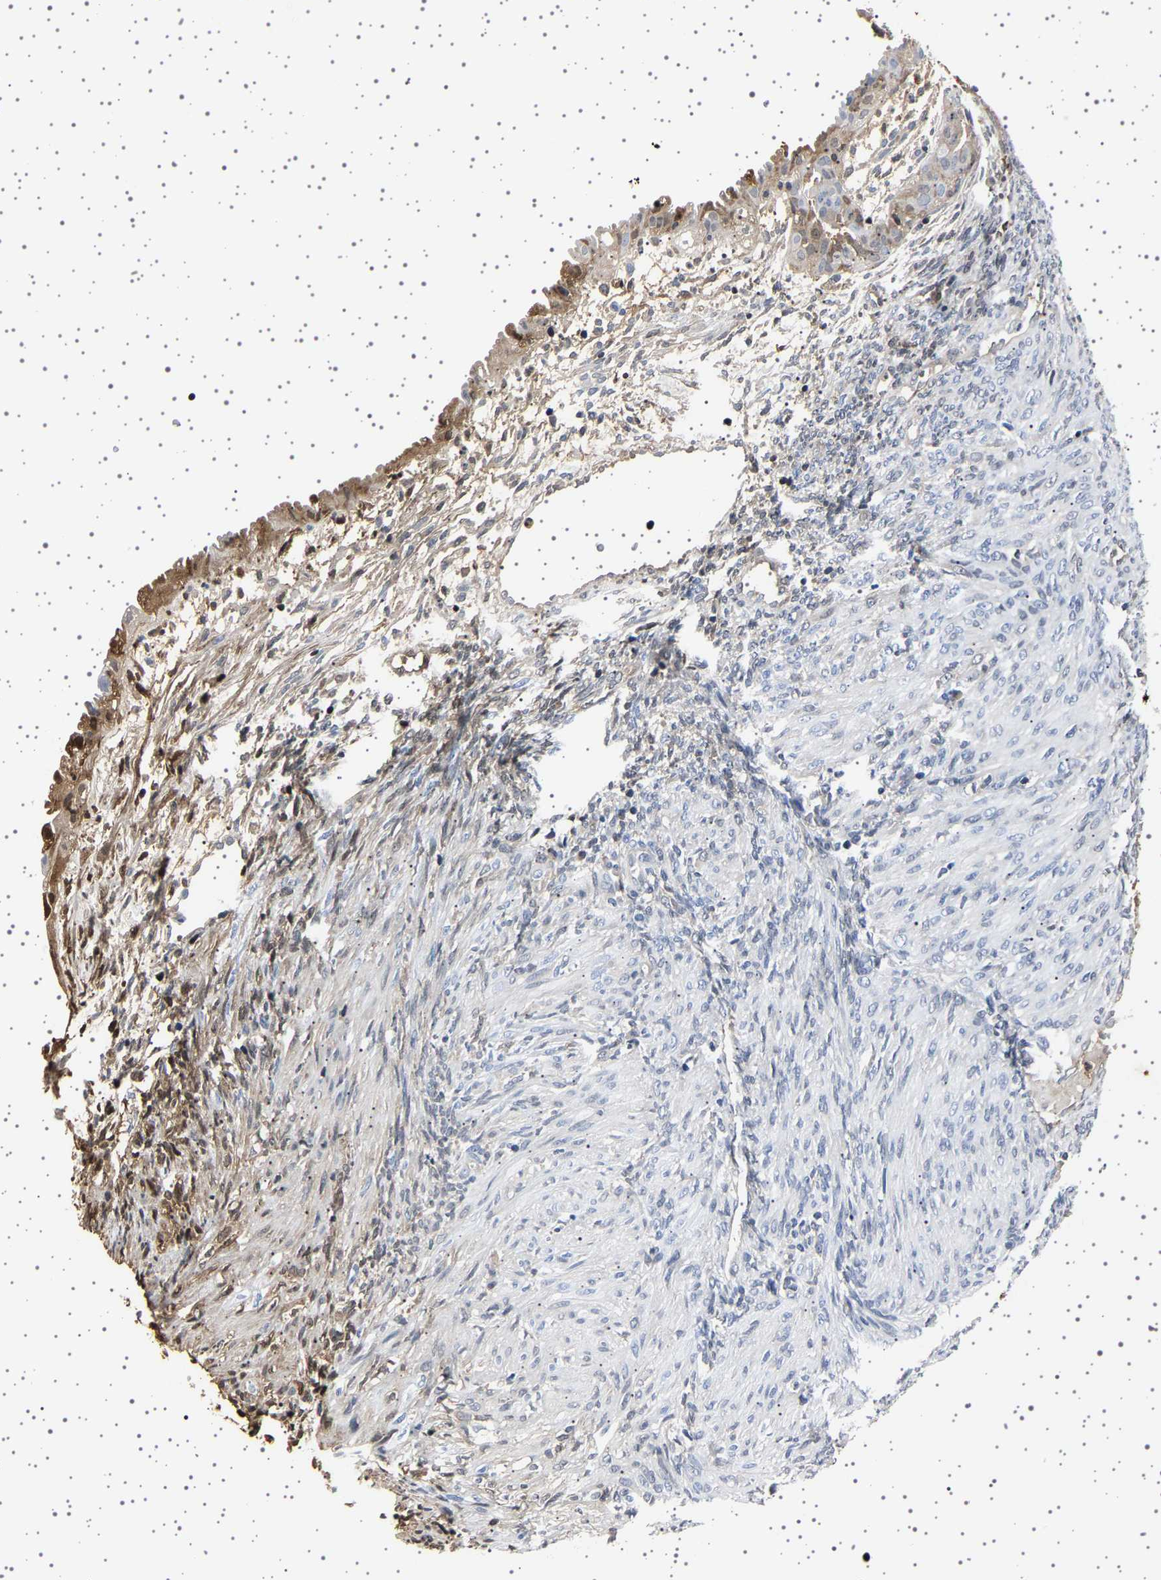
{"staining": {"intensity": "strong", "quantity": ">75%", "location": "cytoplasmic/membranous"}, "tissue": "cervical cancer", "cell_type": "Tumor cells", "image_type": "cancer", "snomed": [{"axis": "morphology", "description": "Normal tissue, NOS"}, {"axis": "morphology", "description": "Adenocarcinoma, NOS"}, {"axis": "topography", "description": "Cervix"}, {"axis": "topography", "description": "Endometrium"}], "caption": "DAB (3,3'-diaminobenzidine) immunohistochemical staining of cervical adenocarcinoma exhibits strong cytoplasmic/membranous protein positivity in approximately >75% of tumor cells.", "gene": "TFF3", "patient": {"sex": "female", "age": 86}}